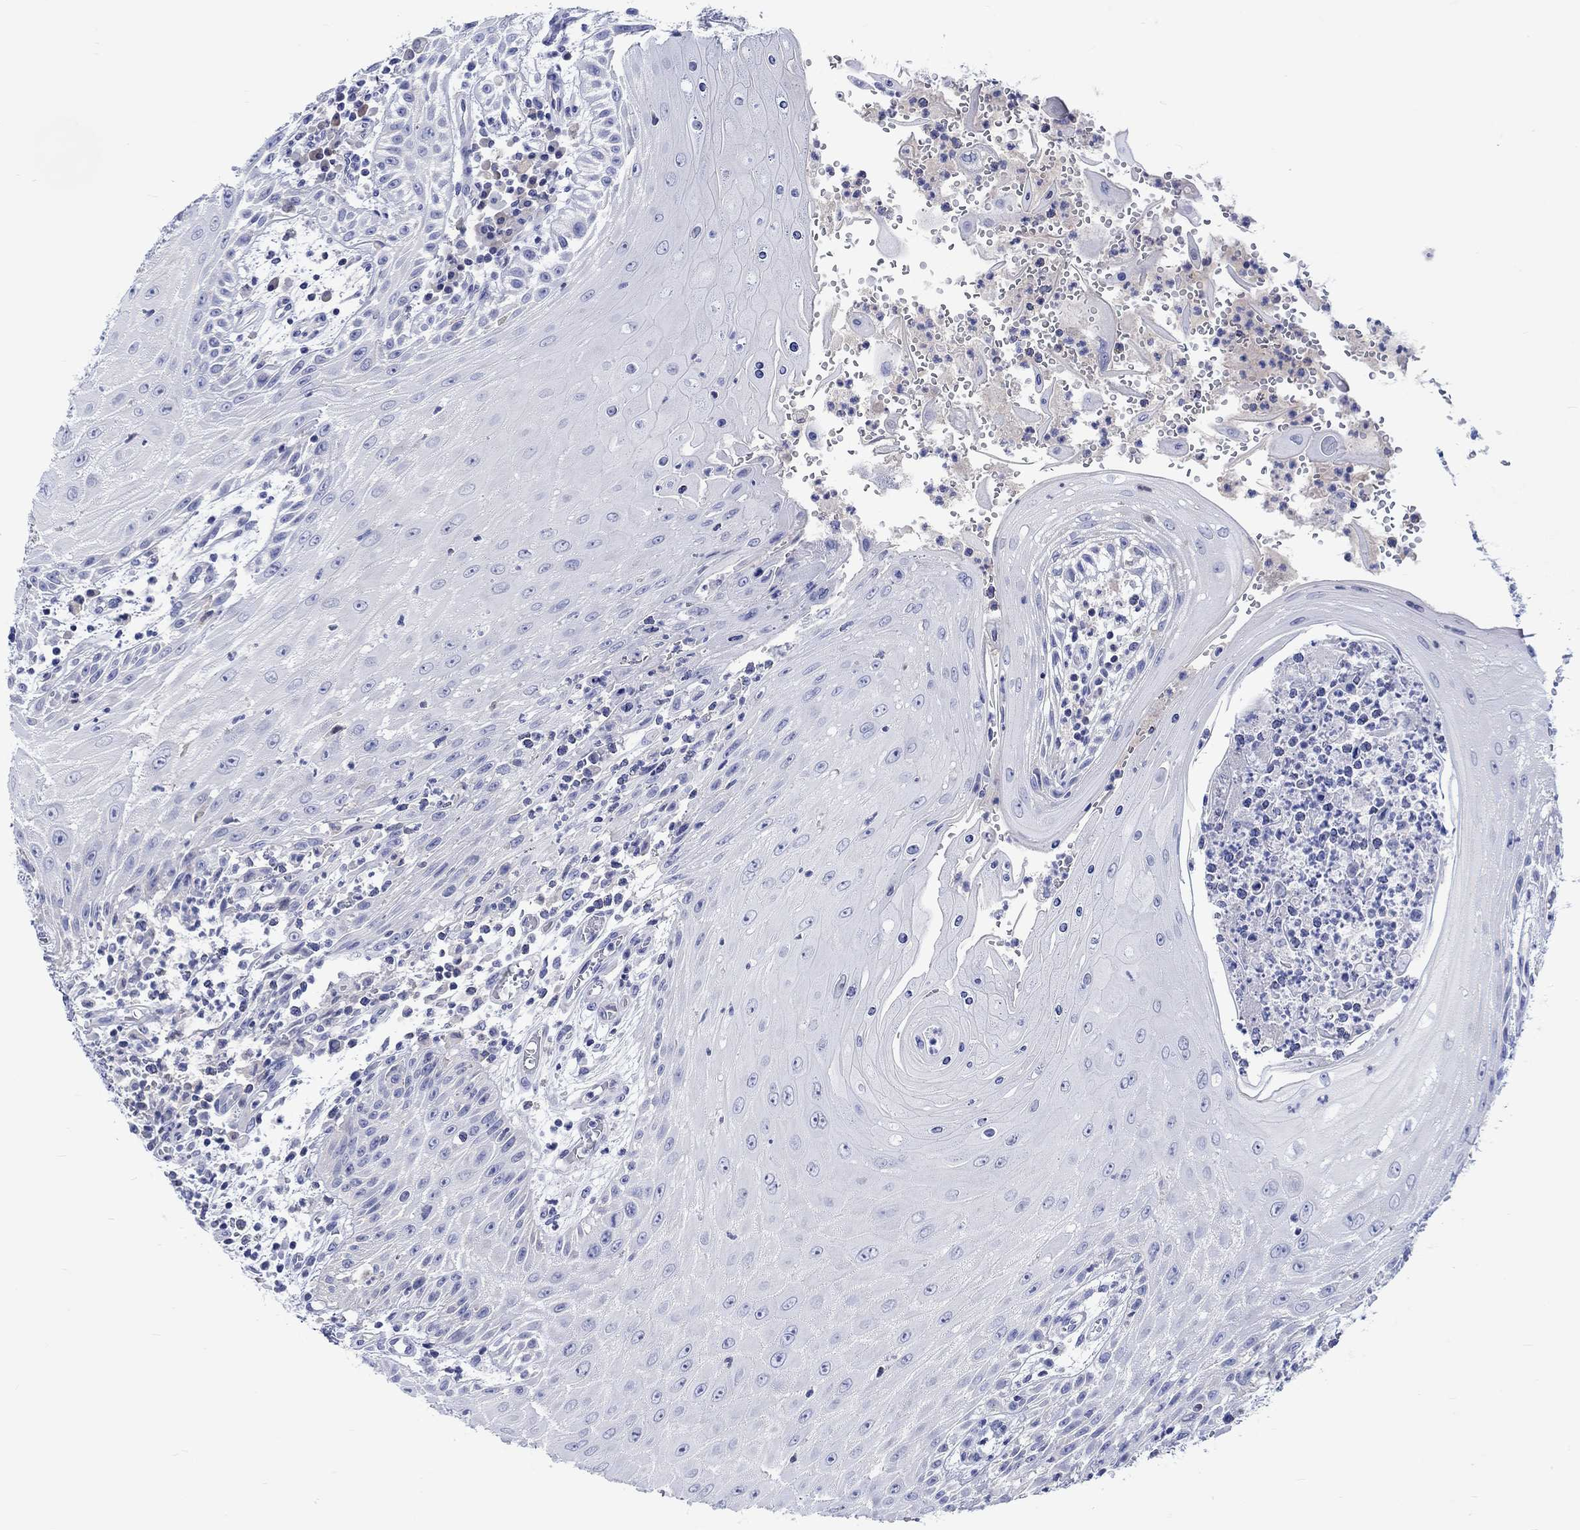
{"staining": {"intensity": "negative", "quantity": "none", "location": "none"}, "tissue": "head and neck cancer", "cell_type": "Tumor cells", "image_type": "cancer", "snomed": [{"axis": "morphology", "description": "Squamous cell carcinoma, NOS"}, {"axis": "topography", "description": "Oral tissue"}, {"axis": "topography", "description": "Head-Neck"}], "caption": "Immunohistochemistry histopathology image of head and neck squamous cell carcinoma stained for a protein (brown), which reveals no staining in tumor cells.", "gene": "CACNG3", "patient": {"sex": "male", "age": 58}}